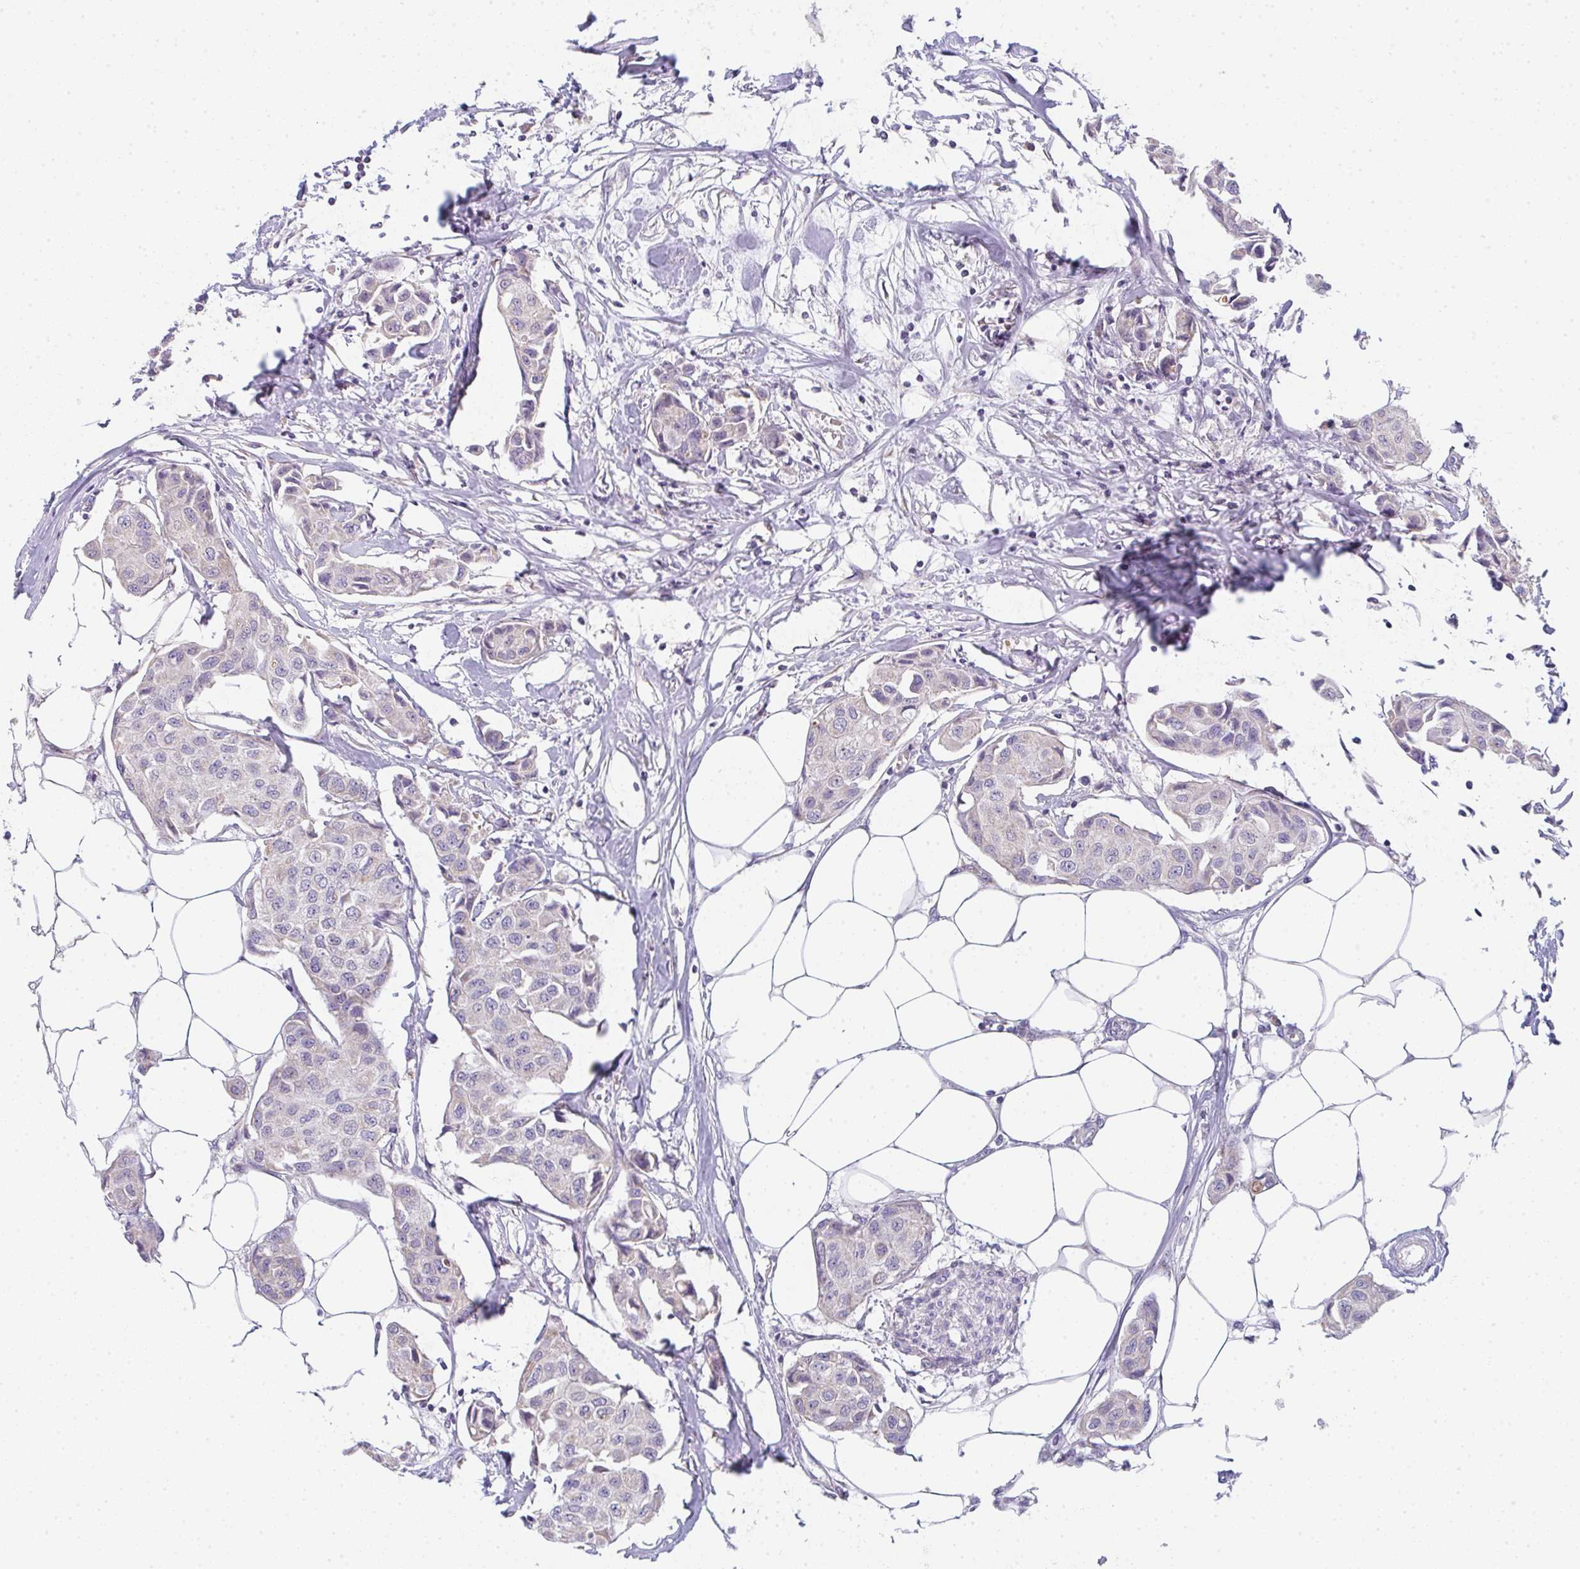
{"staining": {"intensity": "weak", "quantity": "25%-75%", "location": "cytoplasmic/membranous"}, "tissue": "breast cancer", "cell_type": "Tumor cells", "image_type": "cancer", "snomed": [{"axis": "morphology", "description": "Duct carcinoma"}, {"axis": "topography", "description": "Breast"}, {"axis": "topography", "description": "Lymph node"}], "caption": "The photomicrograph reveals immunohistochemical staining of breast infiltrating ductal carcinoma. There is weak cytoplasmic/membranous expression is appreciated in approximately 25%-75% of tumor cells. (DAB IHC, brown staining for protein, blue staining for nuclei).", "gene": "CACNA1S", "patient": {"sex": "female", "age": 80}}